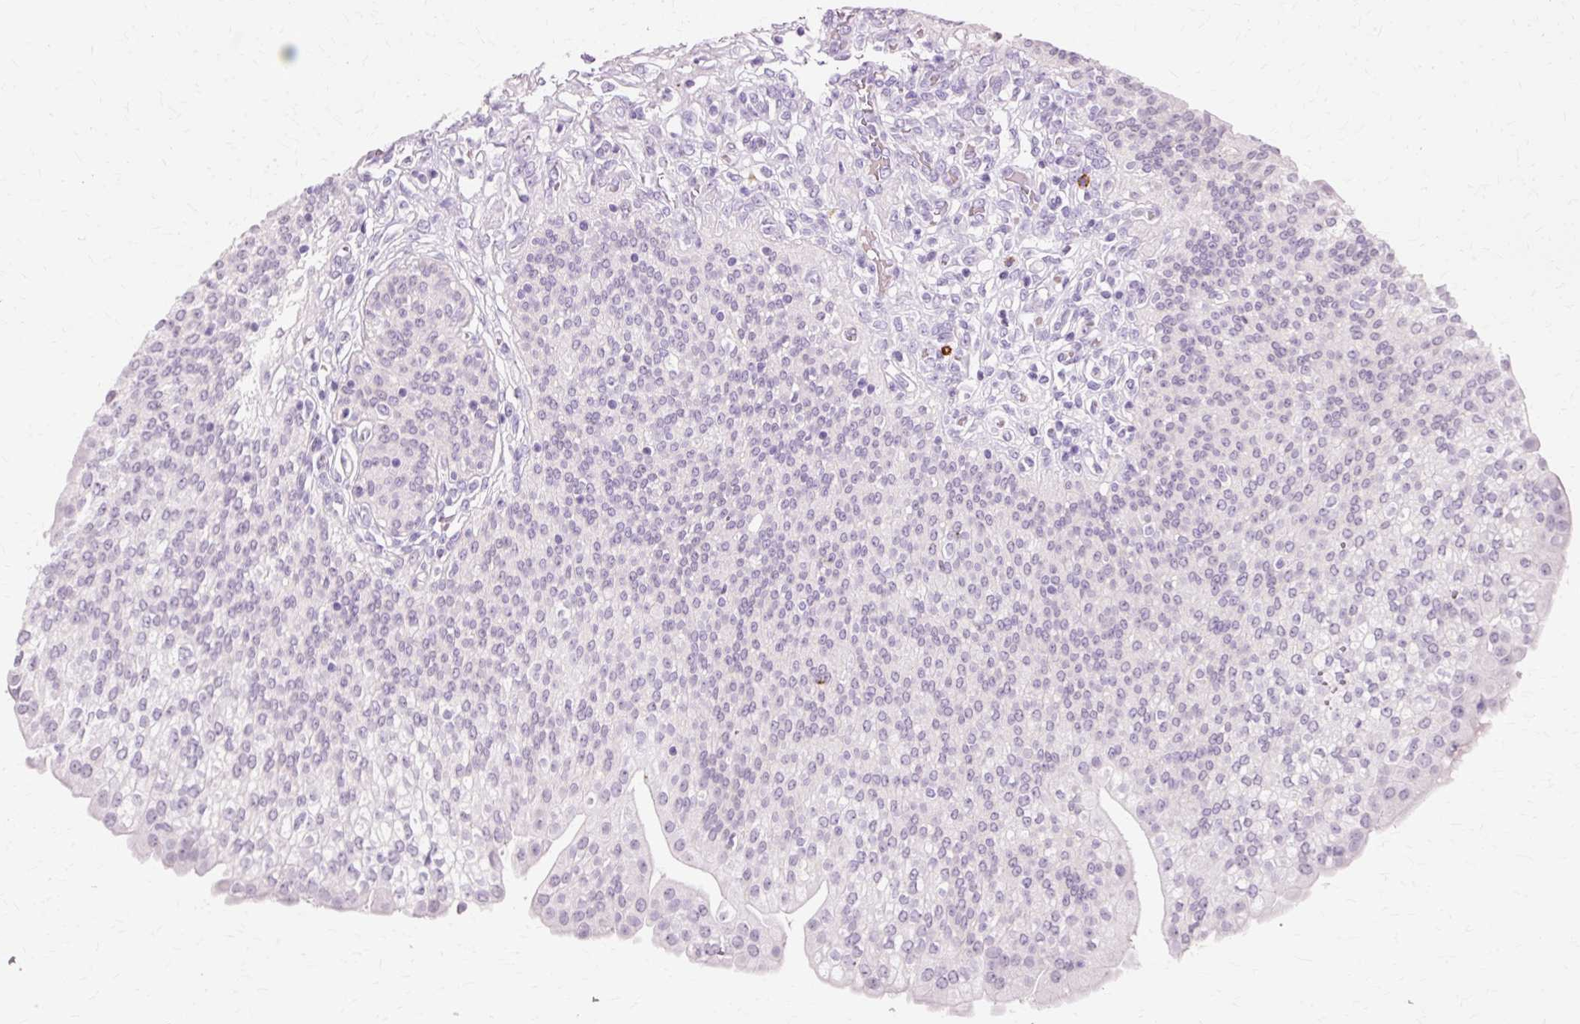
{"staining": {"intensity": "negative", "quantity": "none", "location": "none"}, "tissue": "urothelial cancer", "cell_type": "Tumor cells", "image_type": "cancer", "snomed": [{"axis": "morphology", "description": "Urothelial carcinoma, High grade"}, {"axis": "topography", "description": "Urinary bladder"}], "caption": "High-grade urothelial carcinoma was stained to show a protein in brown. There is no significant positivity in tumor cells. (DAB immunohistochemistry, high magnification).", "gene": "VN1R2", "patient": {"sex": "female", "age": 79}}